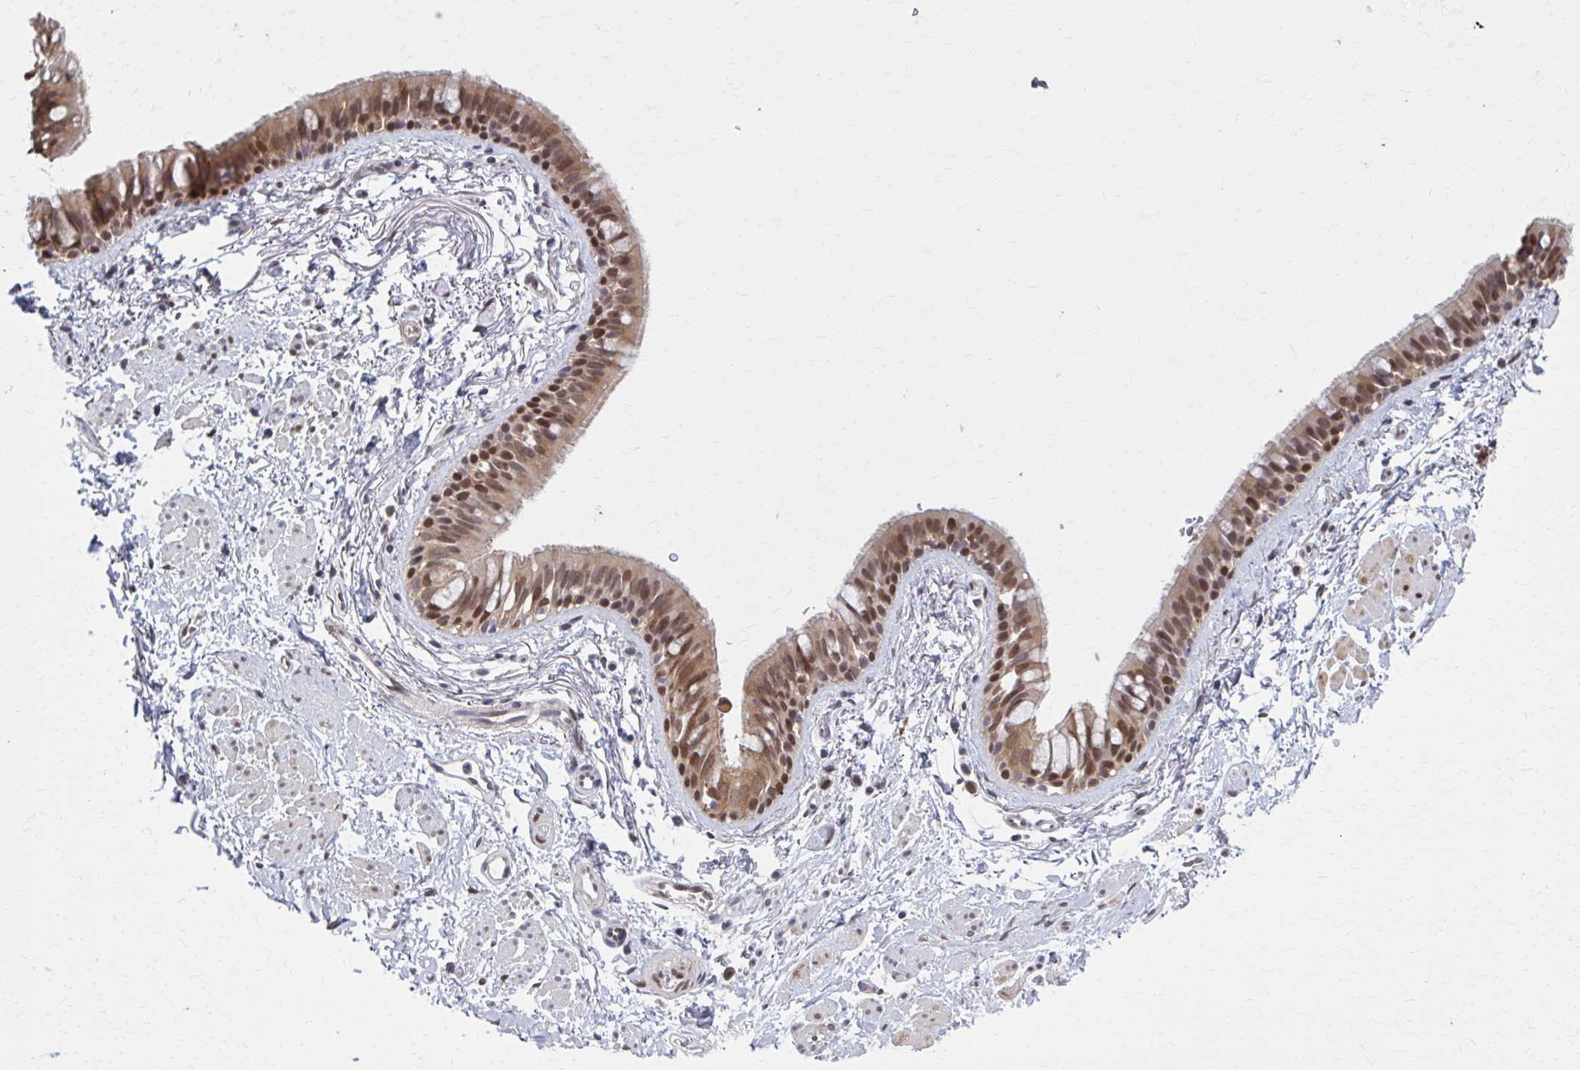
{"staining": {"intensity": "moderate", "quantity": ">75%", "location": "cytoplasmic/membranous,nuclear"}, "tissue": "bronchus", "cell_type": "Respiratory epithelial cells", "image_type": "normal", "snomed": [{"axis": "morphology", "description": "Normal tissue, NOS"}, {"axis": "topography", "description": "Lymph node"}, {"axis": "topography", "description": "Cartilage tissue"}, {"axis": "topography", "description": "Bronchus"}], "caption": "Protein staining of benign bronchus shows moderate cytoplasmic/membranous,nuclear positivity in about >75% of respiratory epithelial cells. The staining is performed using DAB (3,3'-diaminobenzidine) brown chromogen to label protein expression. The nuclei are counter-stained blue using hematoxylin.", "gene": "MDH1", "patient": {"sex": "female", "age": 70}}